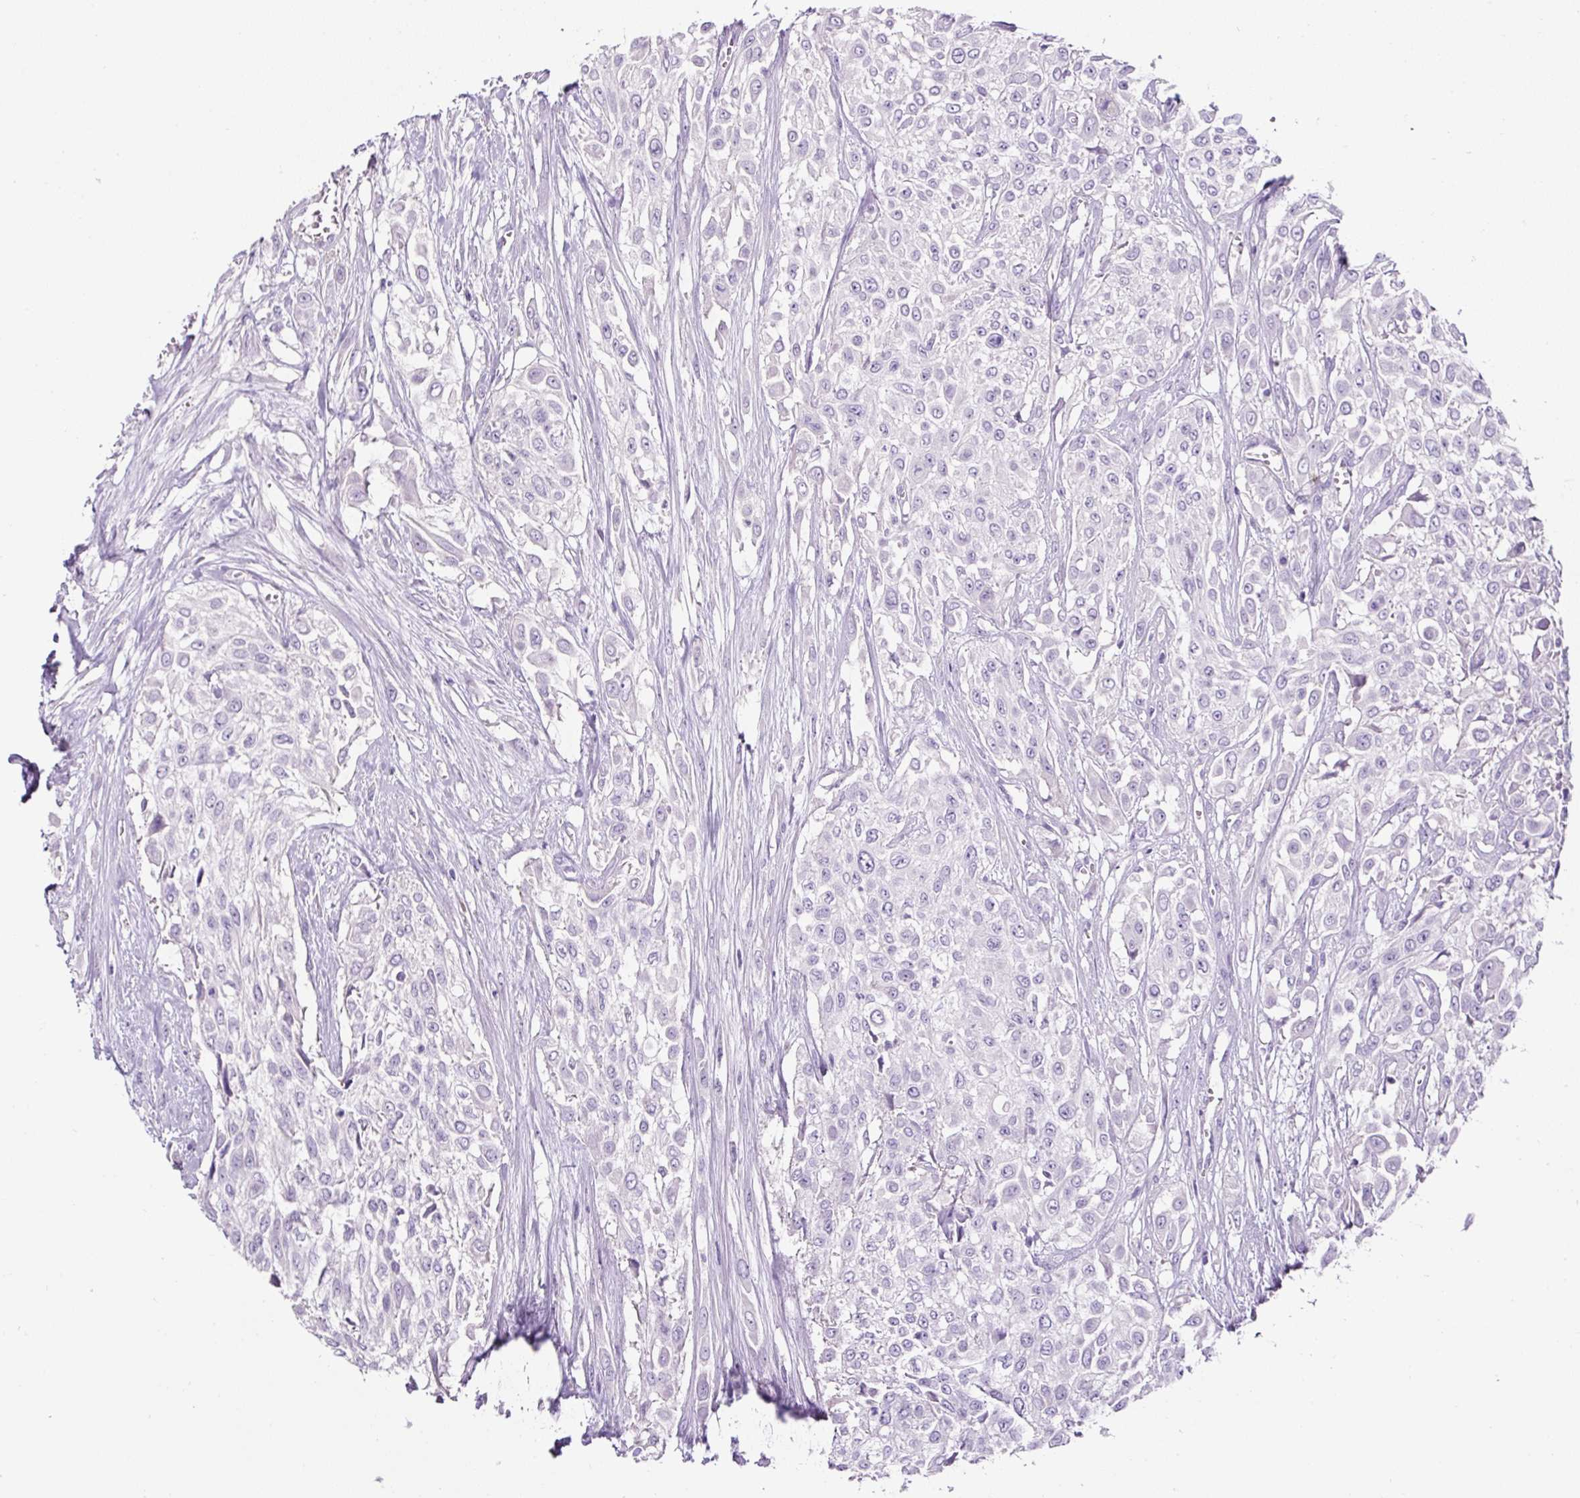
{"staining": {"intensity": "negative", "quantity": "none", "location": "none"}, "tissue": "urothelial cancer", "cell_type": "Tumor cells", "image_type": "cancer", "snomed": [{"axis": "morphology", "description": "Urothelial carcinoma, High grade"}, {"axis": "topography", "description": "Urinary bladder"}], "caption": "There is no significant positivity in tumor cells of urothelial cancer.", "gene": "OR14A2", "patient": {"sex": "male", "age": 57}}